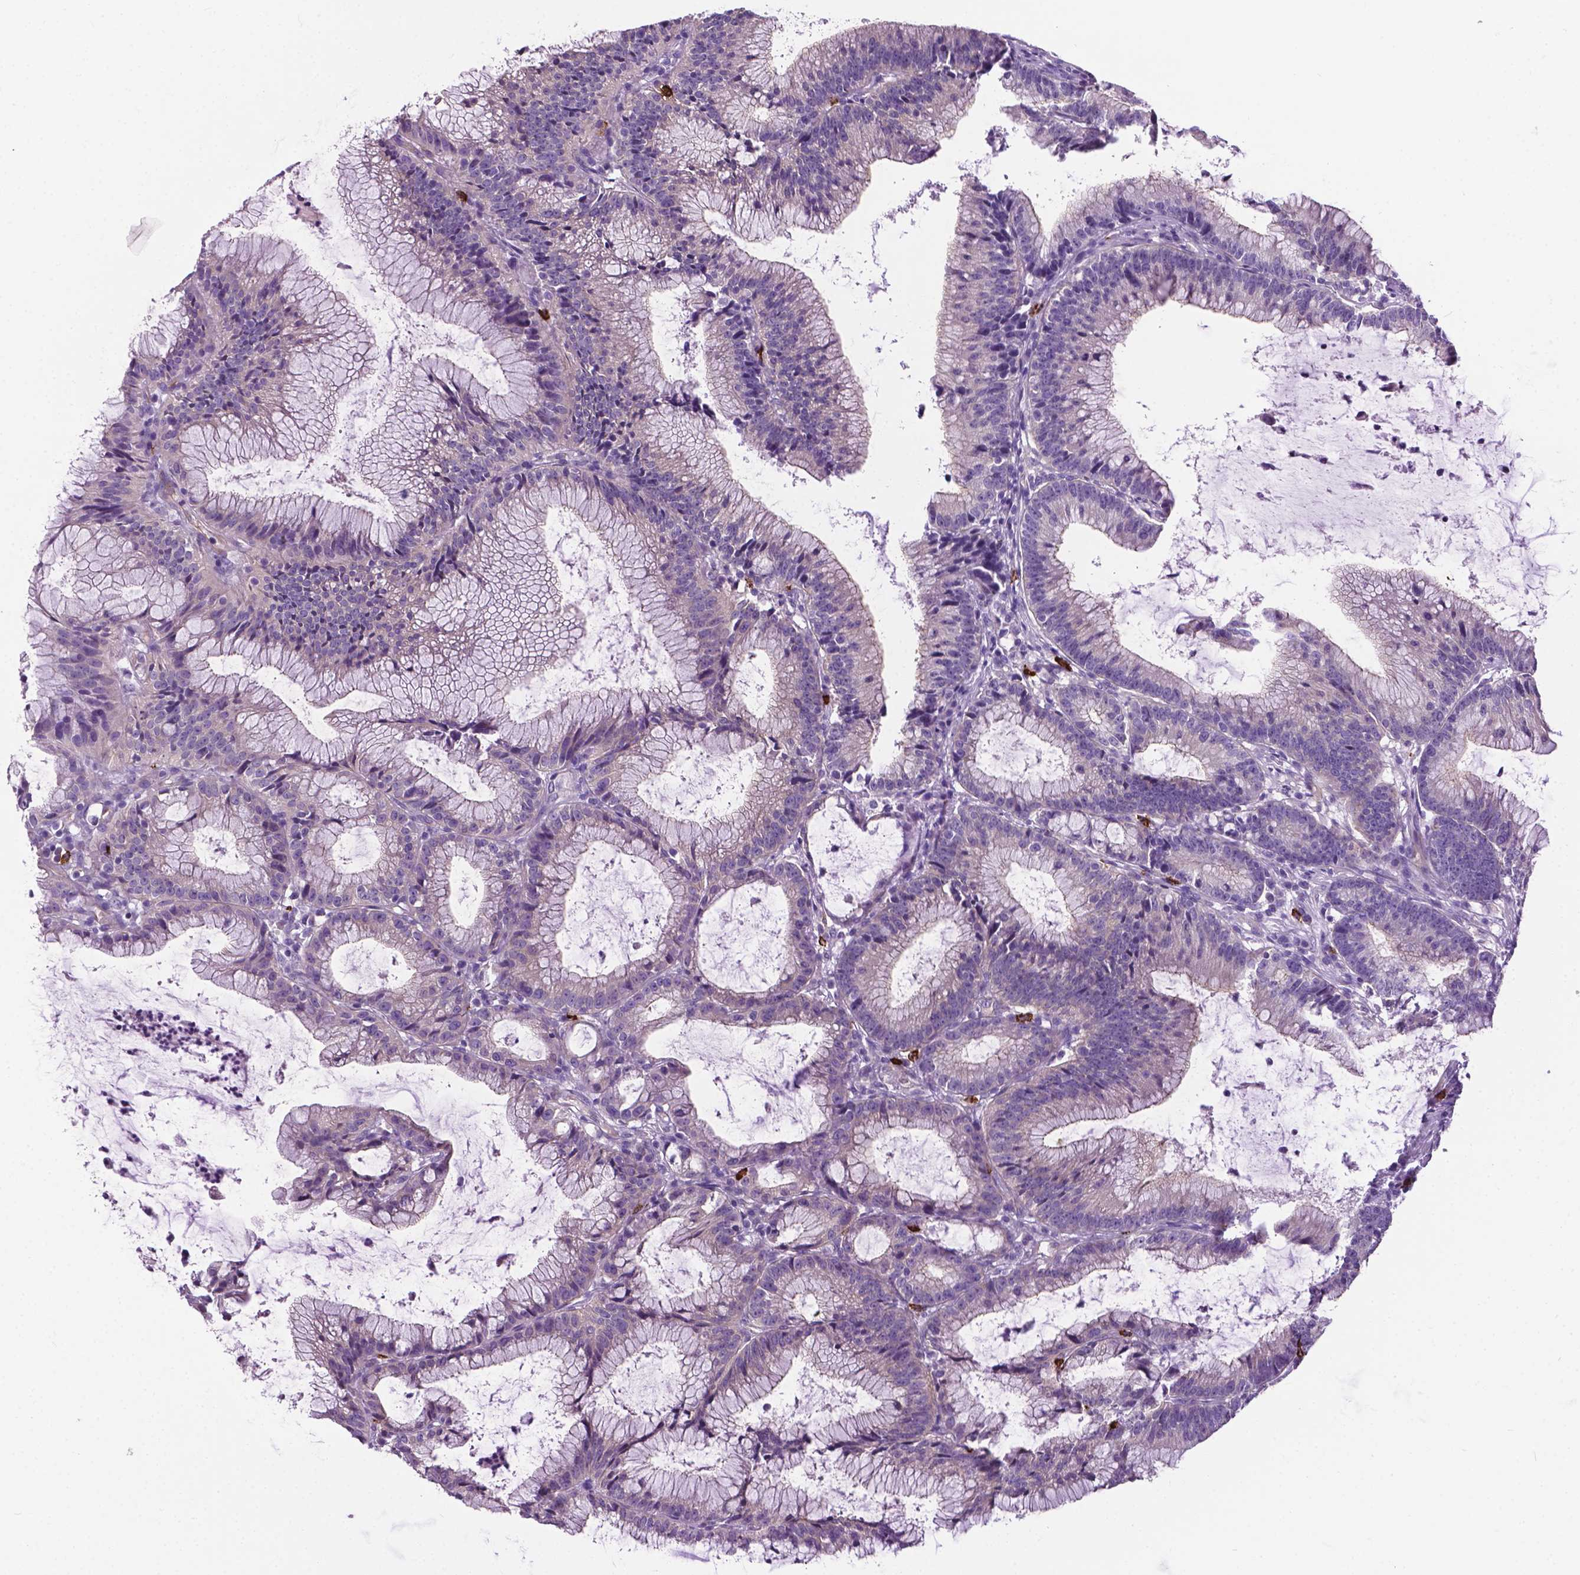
{"staining": {"intensity": "negative", "quantity": "none", "location": "none"}, "tissue": "colorectal cancer", "cell_type": "Tumor cells", "image_type": "cancer", "snomed": [{"axis": "morphology", "description": "Adenocarcinoma, NOS"}, {"axis": "topography", "description": "Colon"}], "caption": "Immunohistochemical staining of colorectal cancer reveals no significant expression in tumor cells.", "gene": "SPECC1L", "patient": {"sex": "female", "age": 78}}